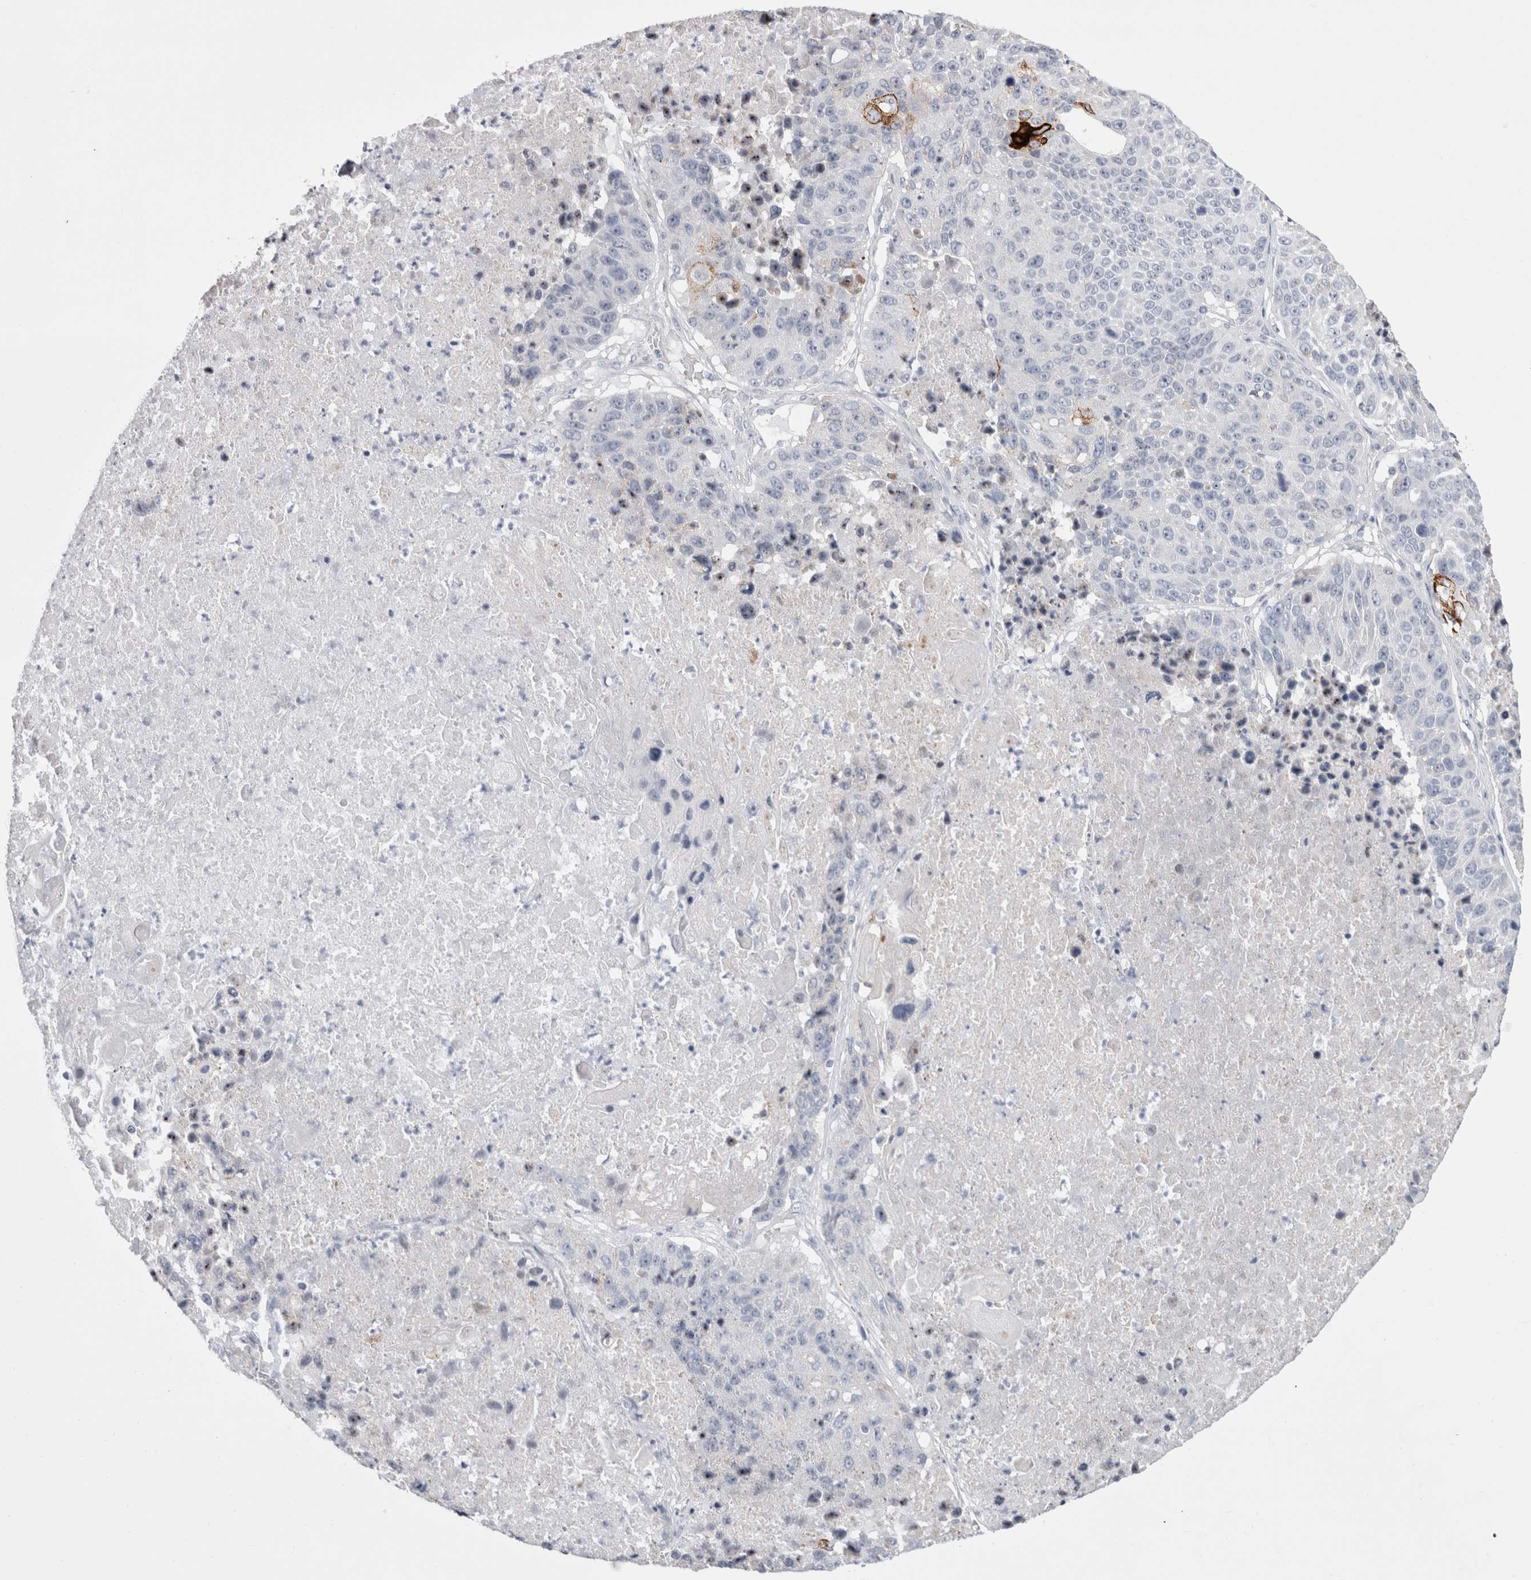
{"staining": {"intensity": "negative", "quantity": "none", "location": "none"}, "tissue": "lung cancer", "cell_type": "Tumor cells", "image_type": "cancer", "snomed": [{"axis": "morphology", "description": "Squamous cell carcinoma, NOS"}, {"axis": "topography", "description": "Lung"}], "caption": "This is an immunohistochemistry (IHC) histopathology image of human lung cancer (squamous cell carcinoma). There is no positivity in tumor cells.", "gene": "PWP2", "patient": {"sex": "male", "age": 61}}